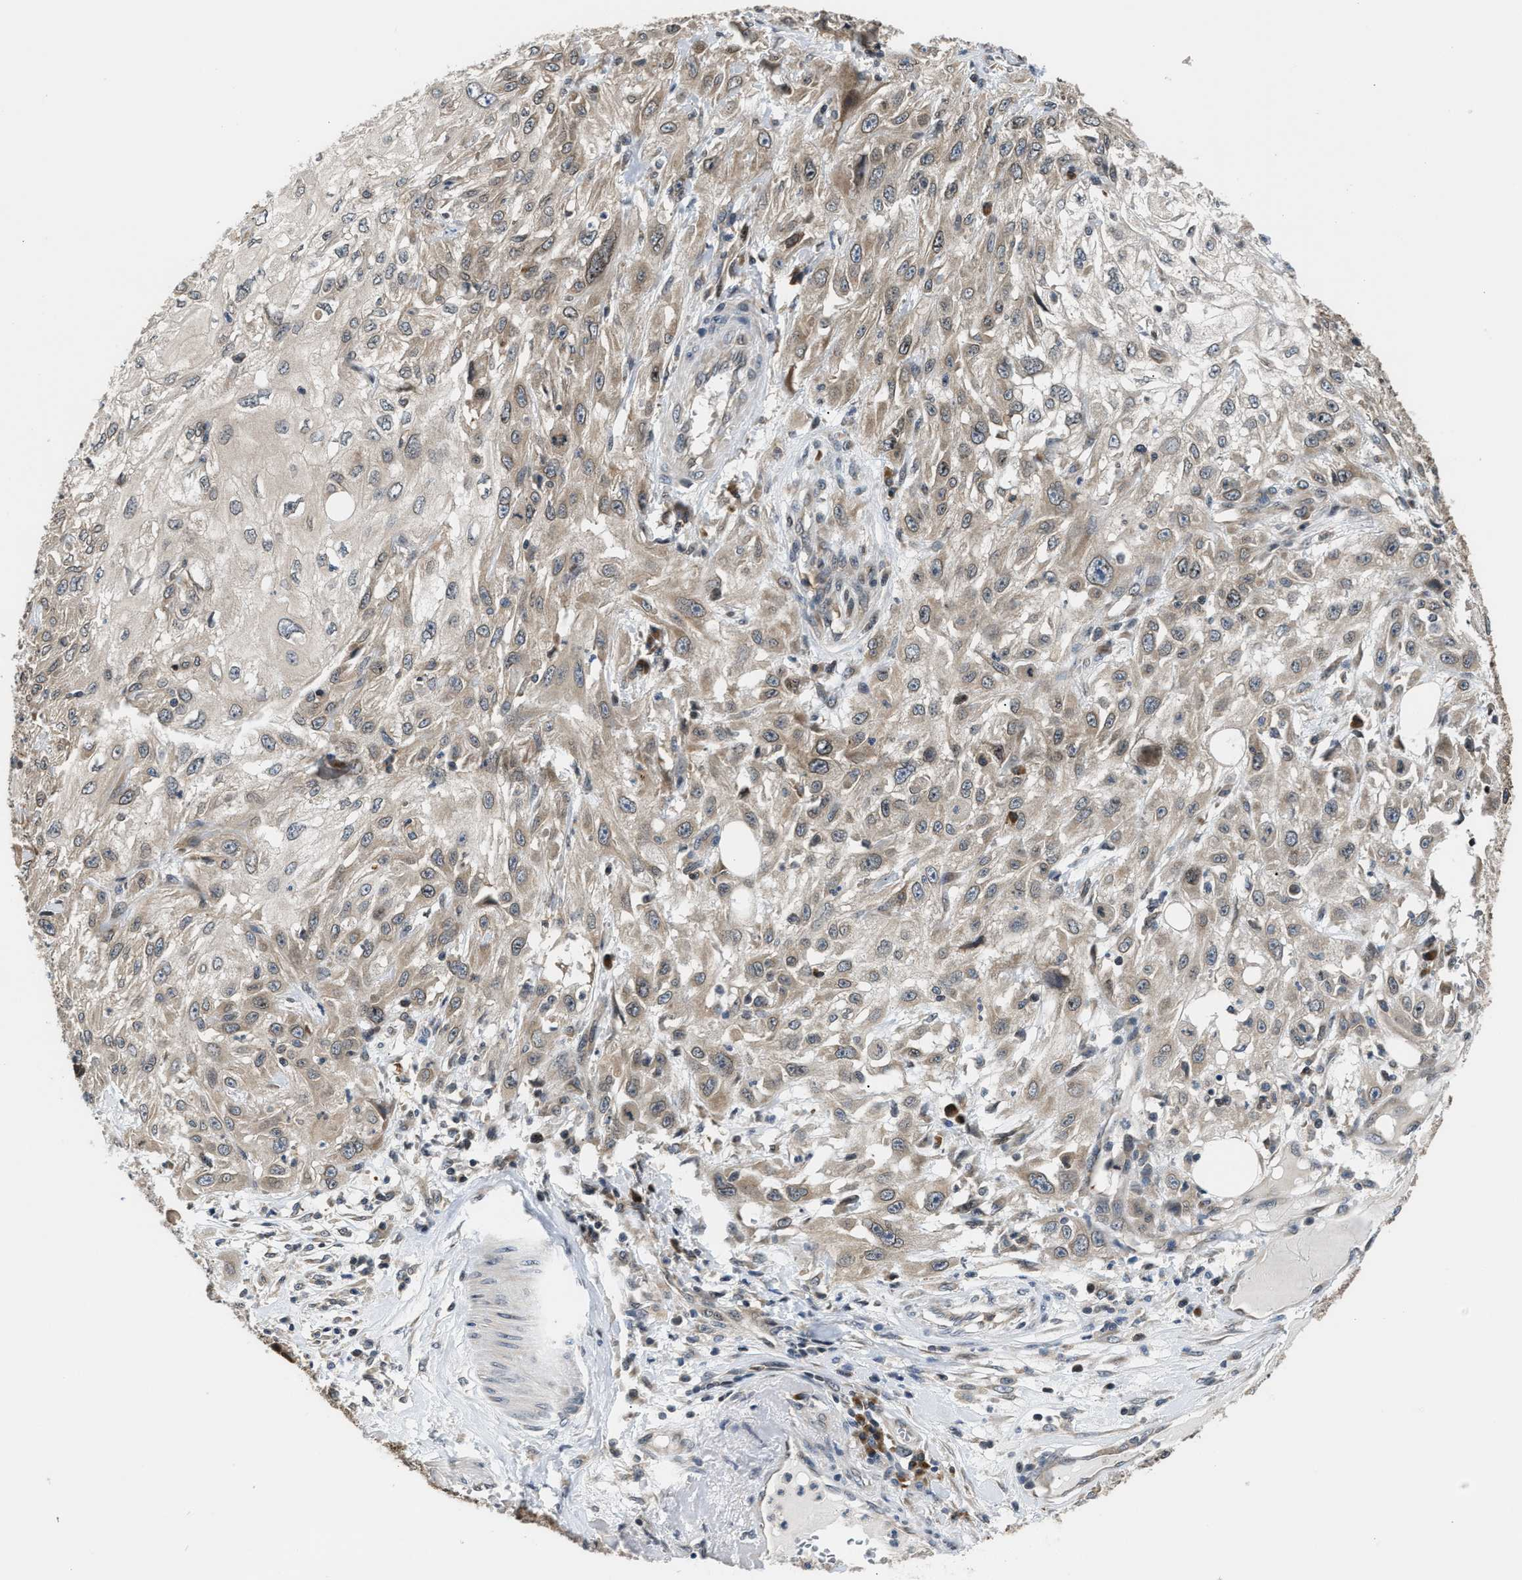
{"staining": {"intensity": "weak", "quantity": "25%-75%", "location": "cytoplasmic/membranous"}, "tissue": "skin cancer", "cell_type": "Tumor cells", "image_type": "cancer", "snomed": [{"axis": "morphology", "description": "Squamous cell carcinoma, NOS"}, {"axis": "topography", "description": "Skin"}], "caption": "High-power microscopy captured an immunohistochemistry (IHC) micrograph of skin cancer, revealing weak cytoplasmic/membranous staining in approximately 25%-75% of tumor cells. The staining was performed using DAB to visualize the protein expression in brown, while the nuclei were stained in blue with hematoxylin (Magnification: 20x).", "gene": "RAB29", "patient": {"sex": "male", "age": 75}}